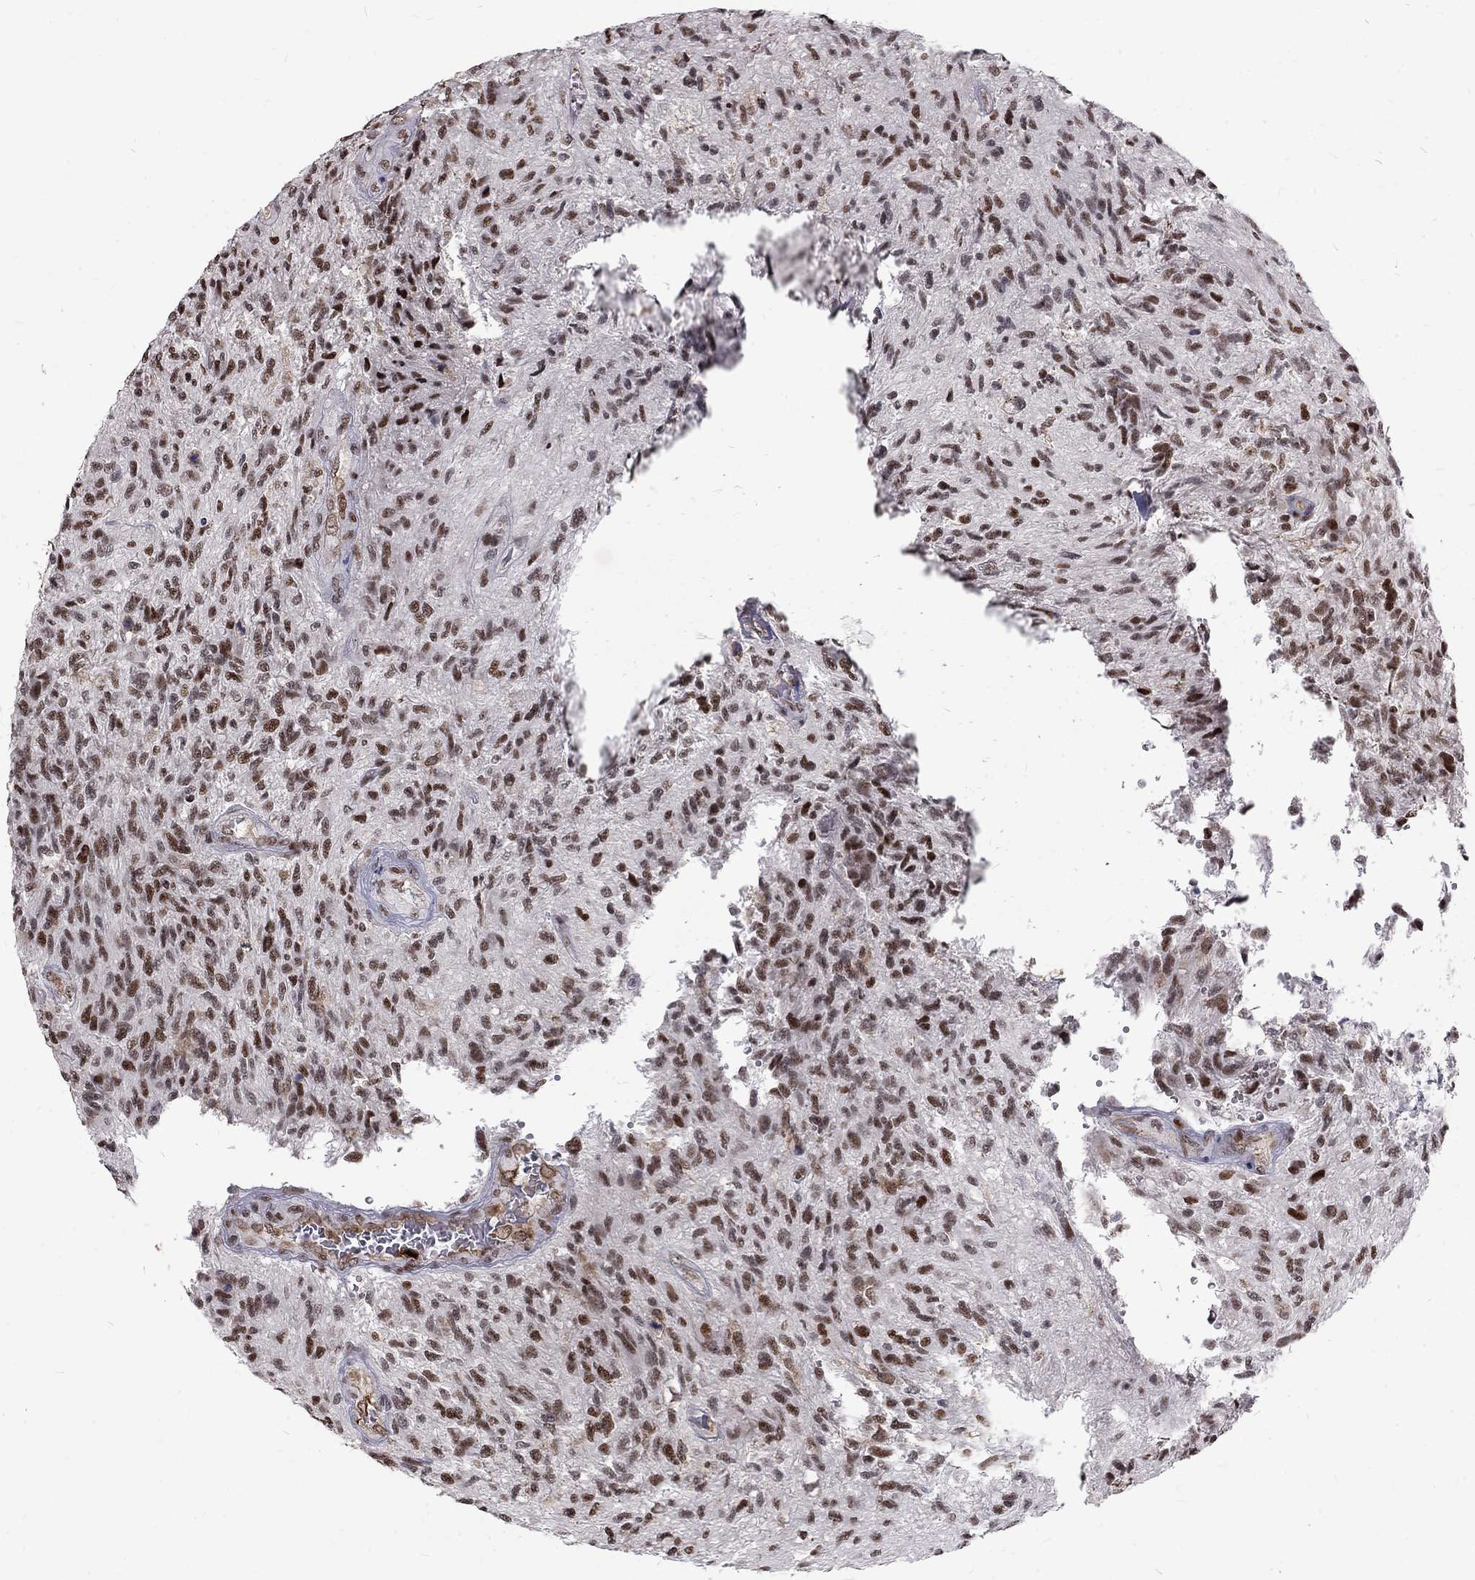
{"staining": {"intensity": "strong", "quantity": "25%-75%", "location": "nuclear"}, "tissue": "glioma", "cell_type": "Tumor cells", "image_type": "cancer", "snomed": [{"axis": "morphology", "description": "Glioma, malignant, High grade"}, {"axis": "topography", "description": "Brain"}], "caption": "Human malignant glioma (high-grade) stained with a protein marker reveals strong staining in tumor cells.", "gene": "TCEAL1", "patient": {"sex": "male", "age": 56}}